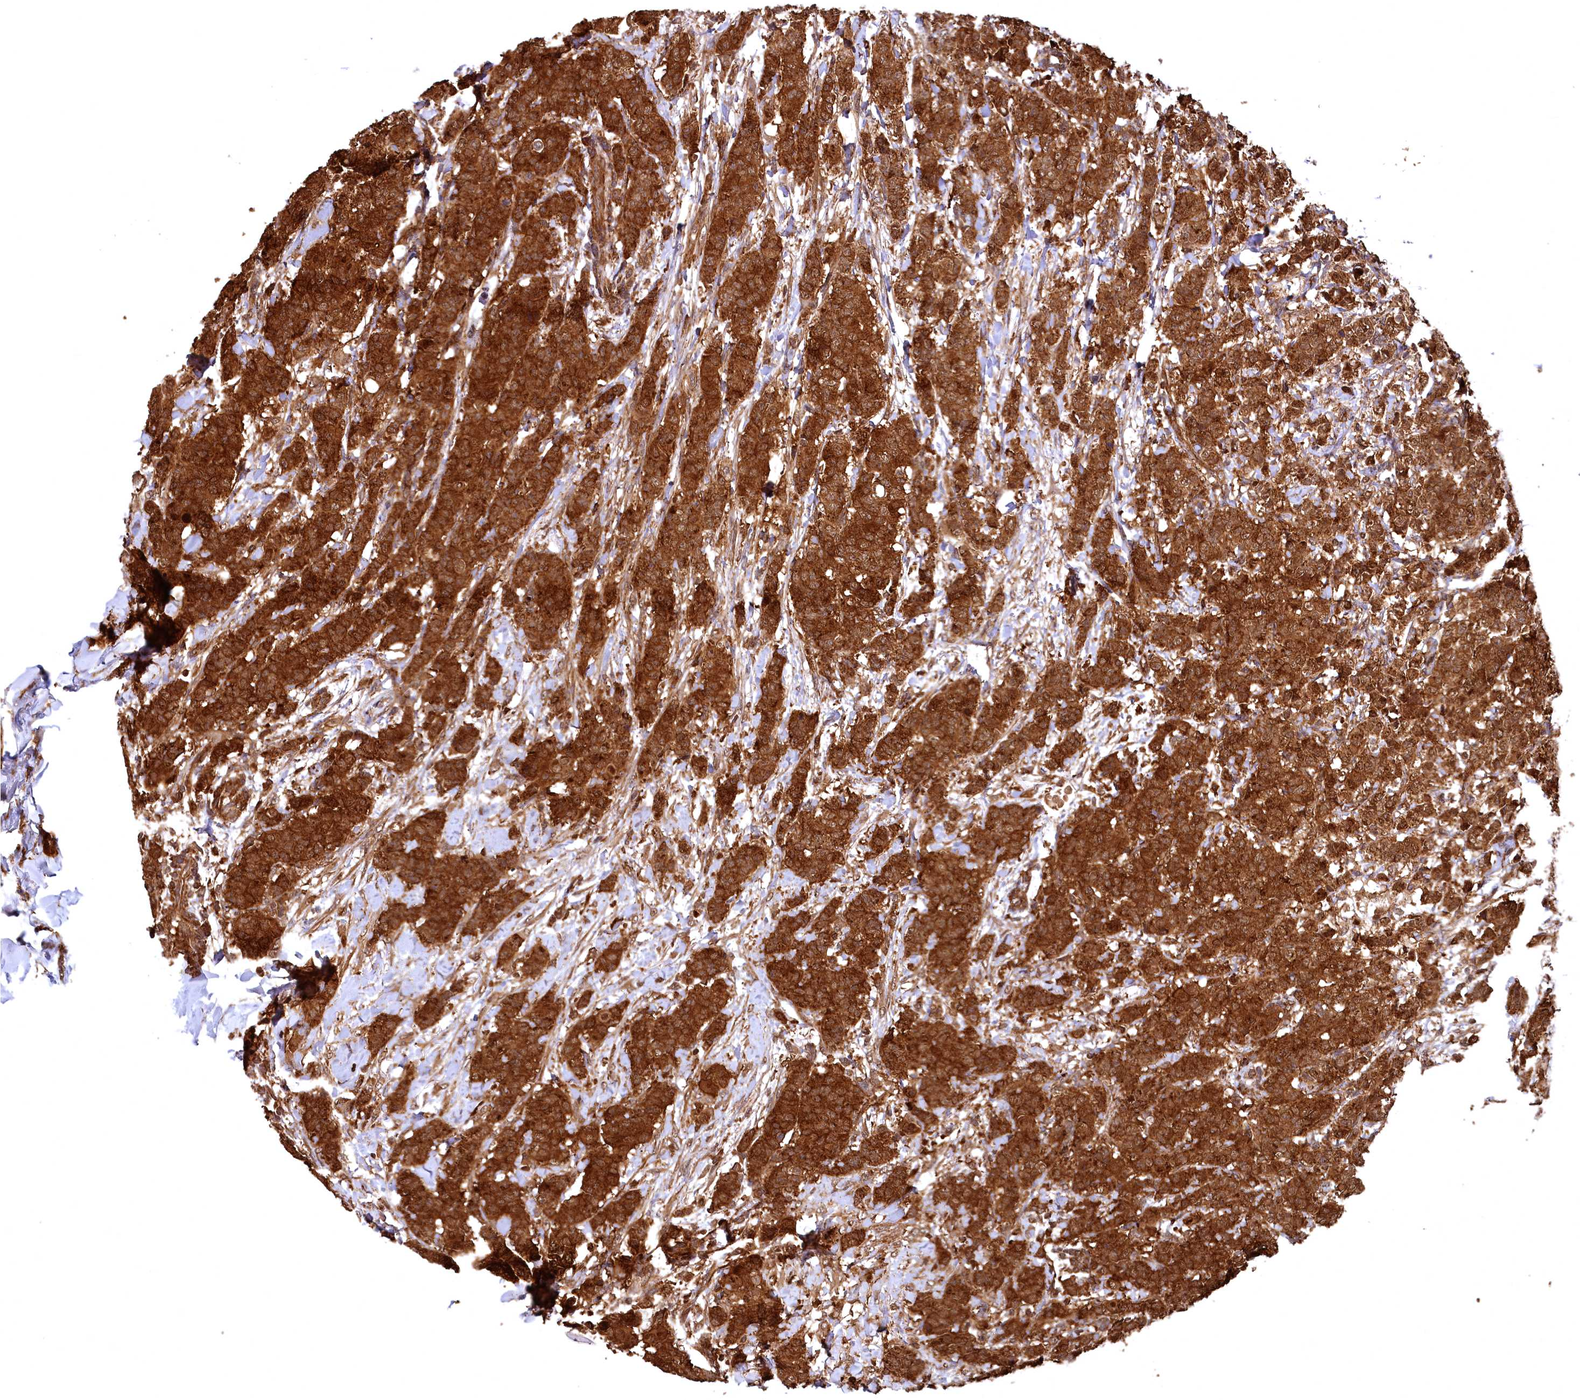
{"staining": {"intensity": "strong", "quantity": ">75%", "location": "cytoplasmic/membranous"}, "tissue": "breast cancer", "cell_type": "Tumor cells", "image_type": "cancer", "snomed": [{"axis": "morphology", "description": "Duct carcinoma"}, {"axis": "topography", "description": "Breast"}], "caption": "High-magnification brightfield microscopy of breast cancer (intraductal carcinoma) stained with DAB (brown) and counterstained with hematoxylin (blue). tumor cells exhibit strong cytoplasmic/membranous staining is identified in about>75% of cells. The staining was performed using DAB, with brown indicating positive protein expression. Nuclei are stained blue with hematoxylin.", "gene": "STUB1", "patient": {"sex": "female", "age": 40}}